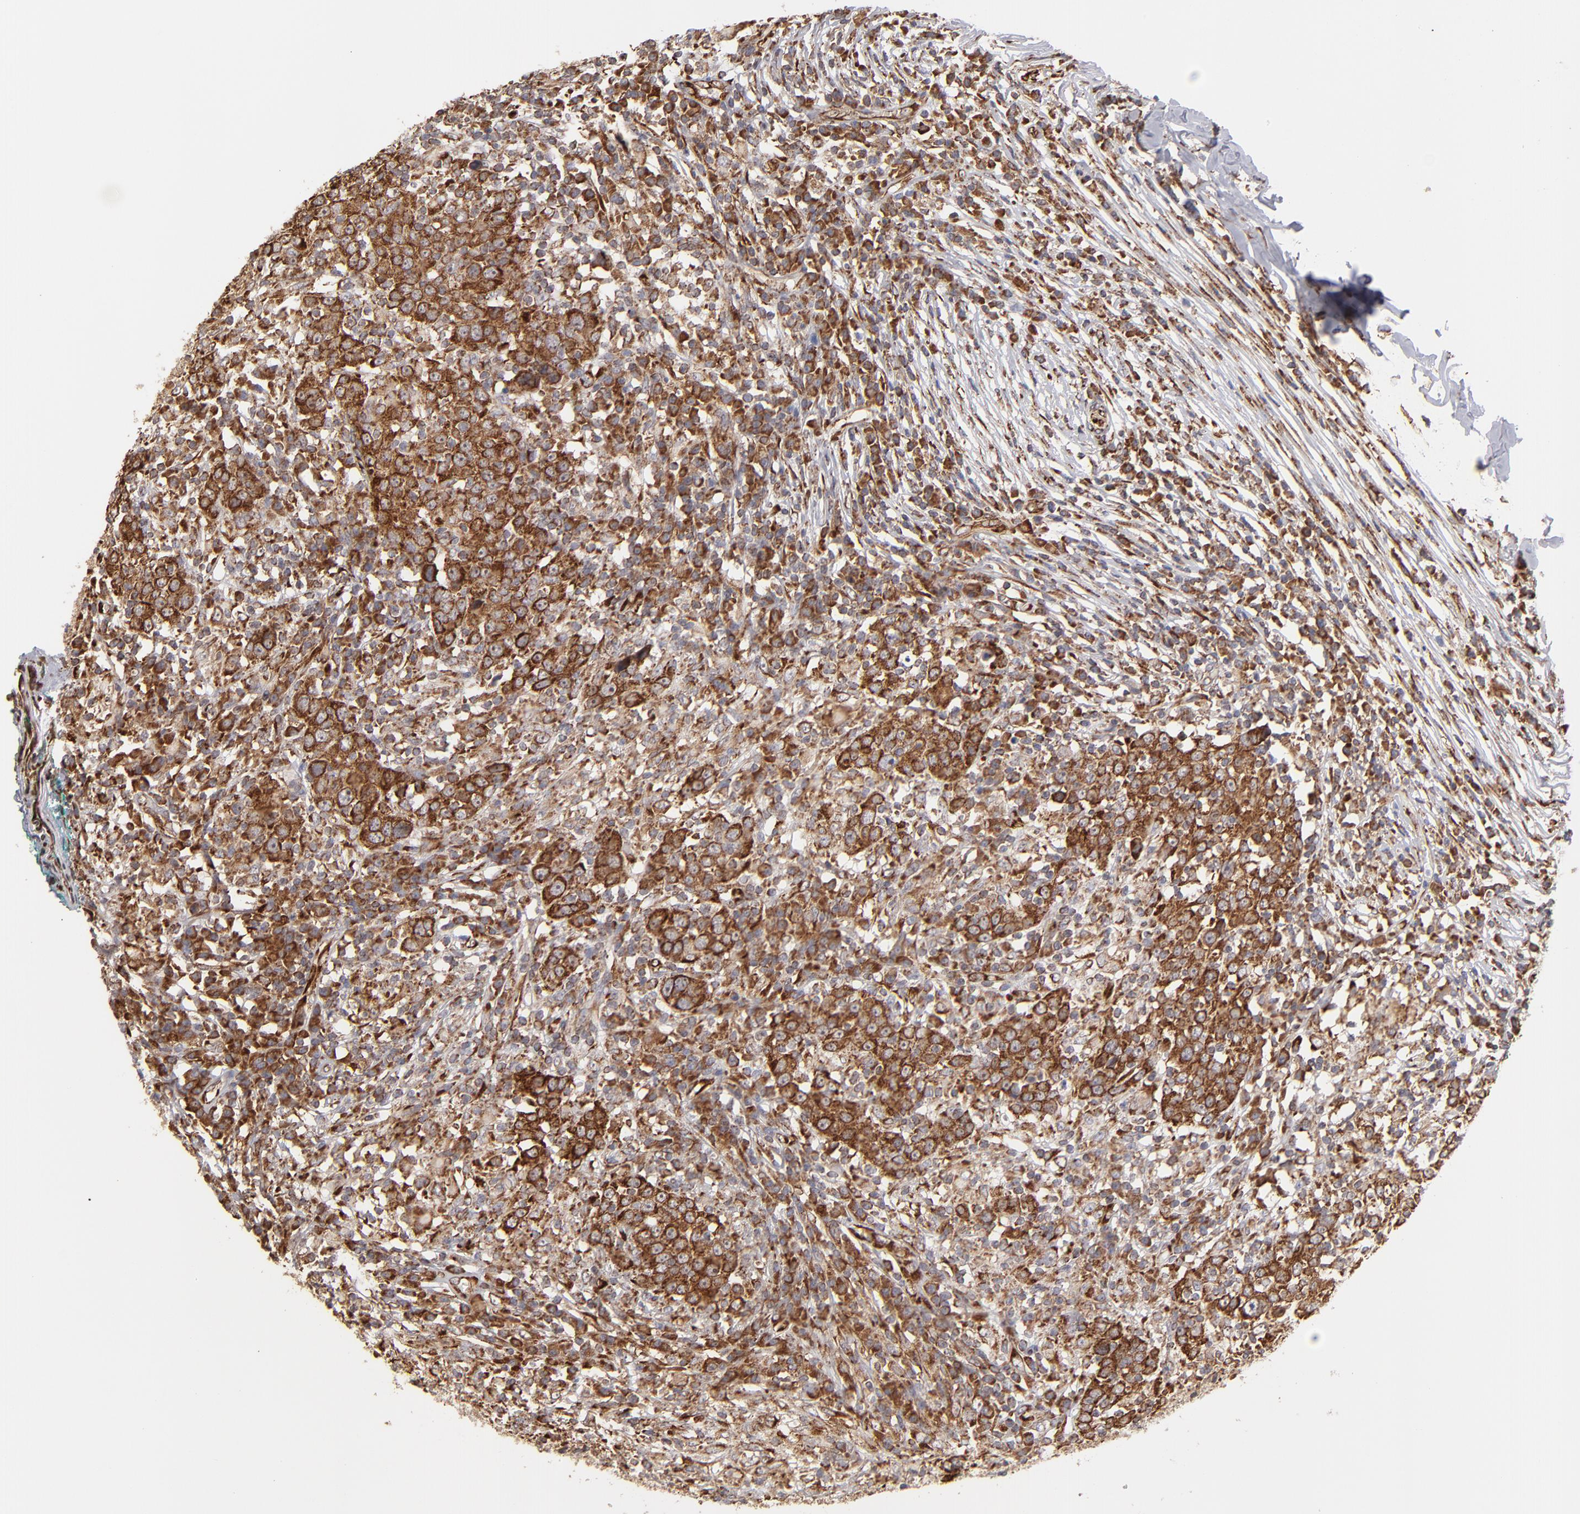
{"staining": {"intensity": "moderate", "quantity": ">75%", "location": "cytoplasmic/membranous"}, "tissue": "head and neck cancer", "cell_type": "Tumor cells", "image_type": "cancer", "snomed": [{"axis": "morphology", "description": "Adenocarcinoma, NOS"}, {"axis": "topography", "description": "Salivary gland"}, {"axis": "topography", "description": "Head-Neck"}], "caption": "The micrograph reveals a brown stain indicating the presence of a protein in the cytoplasmic/membranous of tumor cells in head and neck adenocarcinoma.", "gene": "KTN1", "patient": {"sex": "female", "age": 65}}